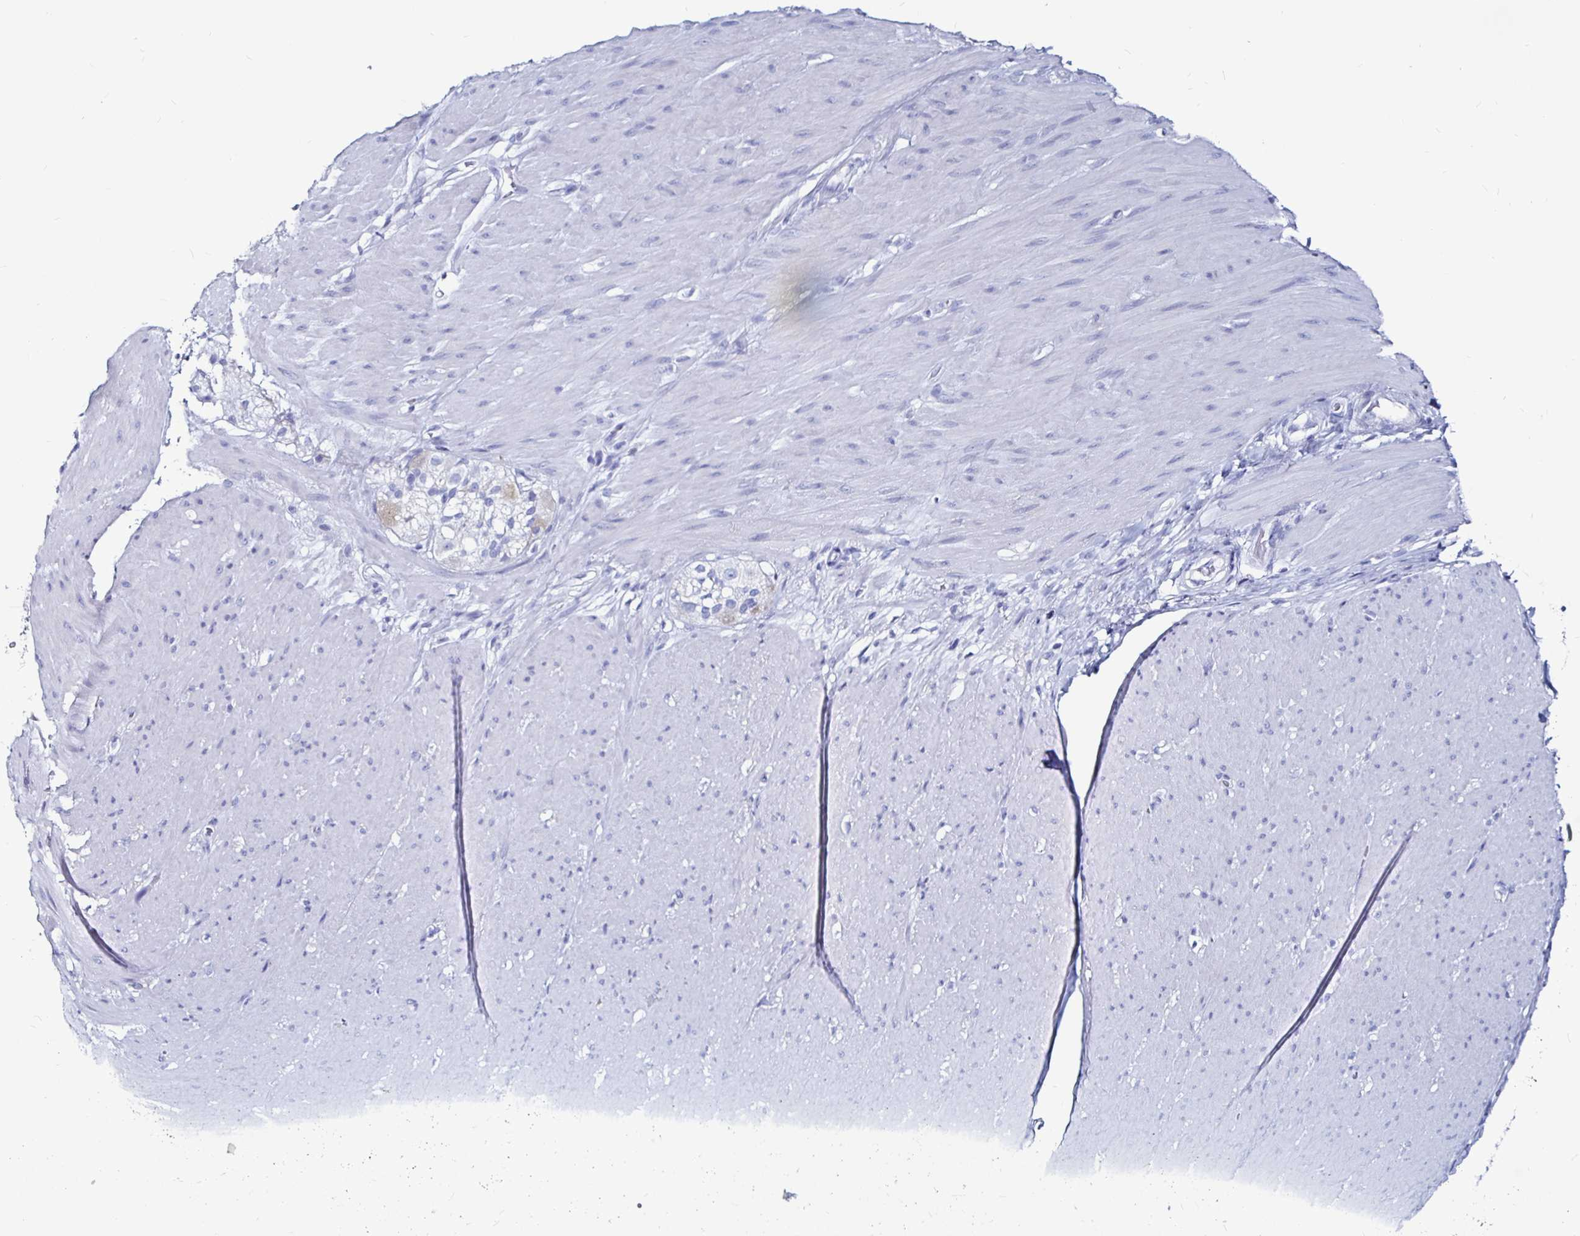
{"staining": {"intensity": "negative", "quantity": "none", "location": "none"}, "tissue": "smooth muscle", "cell_type": "Smooth muscle cells", "image_type": "normal", "snomed": [{"axis": "morphology", "description": "Normal tissue, NOS"}, {"axis": "topography", "description": "Smooth muscle"}, {"axis": "topography", "description": "Rectum"}], "caption": "Immunohistochemistry micrograph of benign smooth muscle stained for a protein (brown), which demonstrates no expression in smooth muscle cells. Nuclei are stained in blue.", "gene": "LUZP4", "patient": {"sex": "male", "age": 53}}